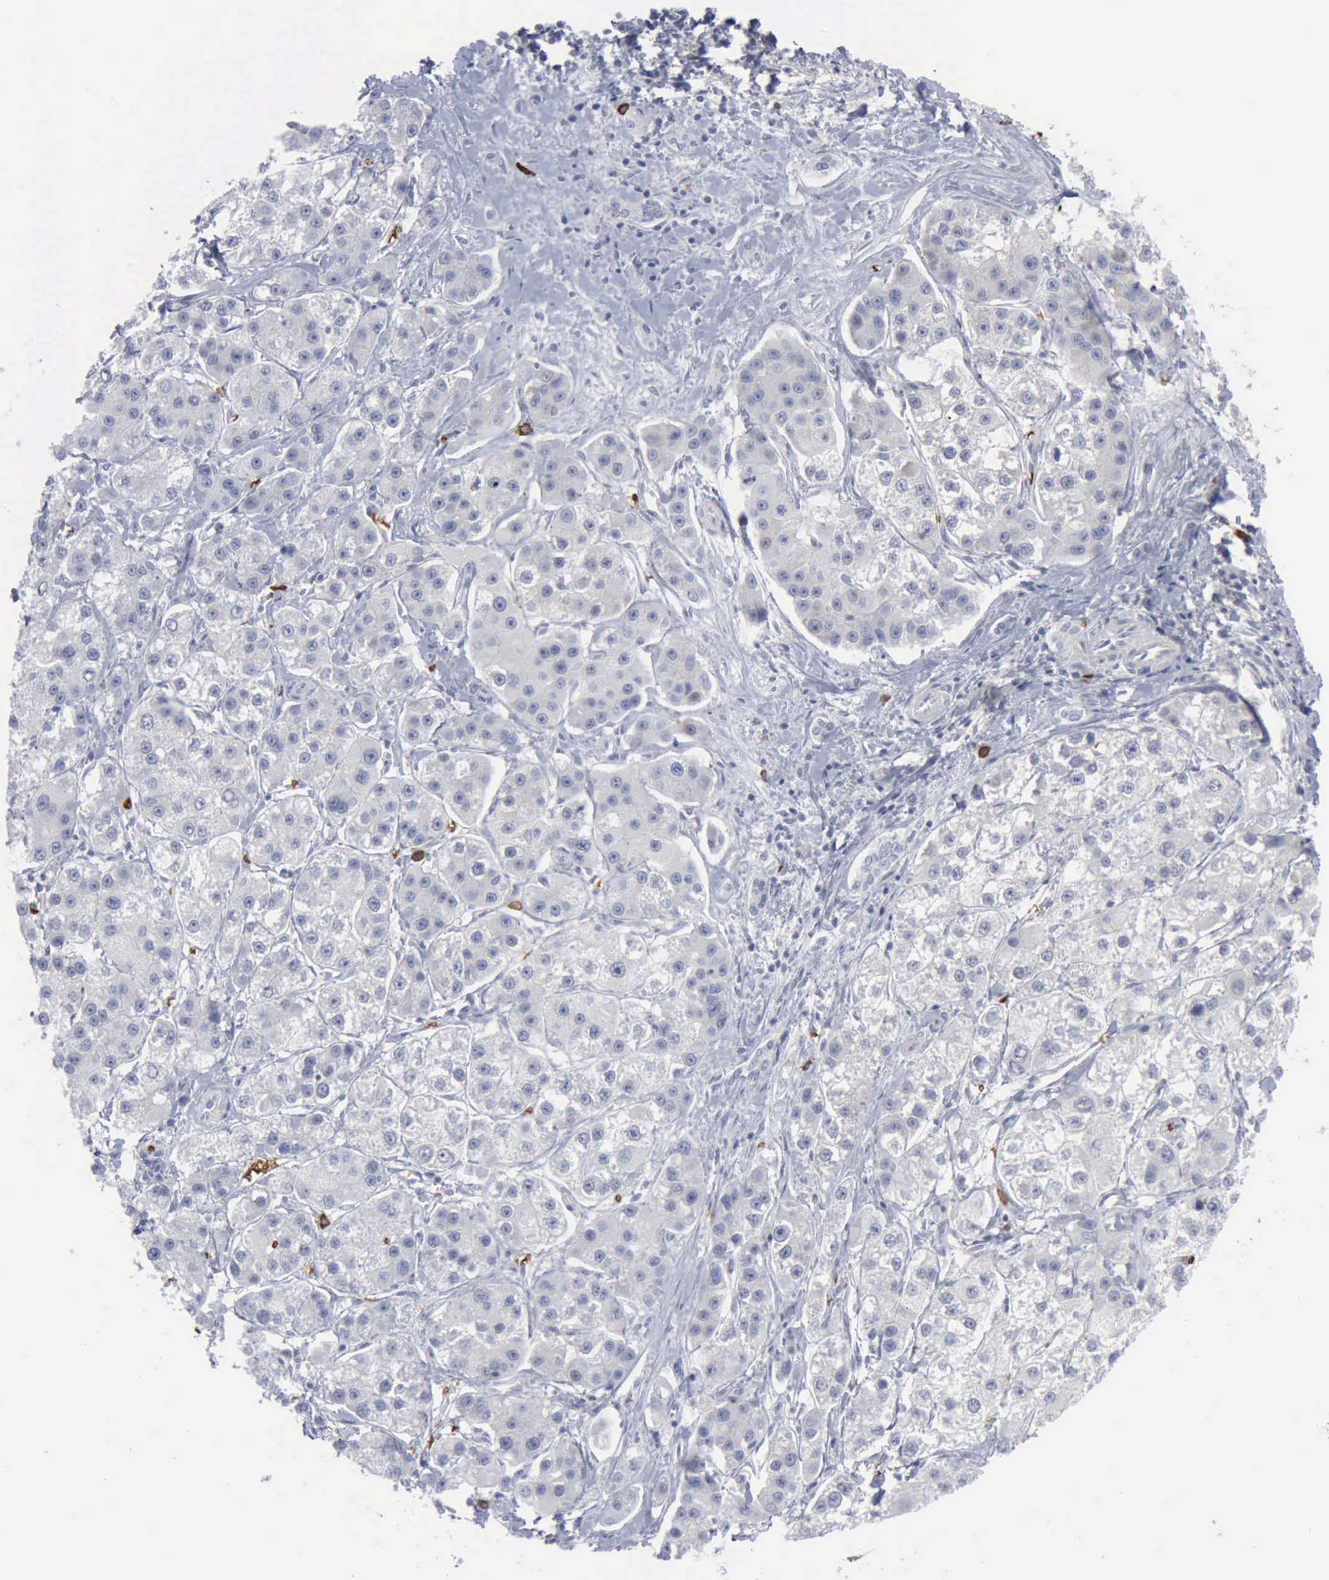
{"staining": {"intensity": "negative", "quantity": "none", "location": "none"}, "tissue": "liver cancer", "cell_type": "Tumor cells", "image_type": "cancer", "snomed": [{"axis": "morphology", "description": "Carcinoma, Hepatocellular, NOS"}, {"axis": "topography", "description": "Liver"}], "caption": "Immunohistochemistry micrograph of neoplastic tissue: human liver cancer stained with DAB demonstrates no significant protein positivity in tumor cells. (DAB immunohistochemistry (IHC) with hematoxylin counter stain).", "gene": "TGFB1", "patient": {"sex": "female", "age": 85}}